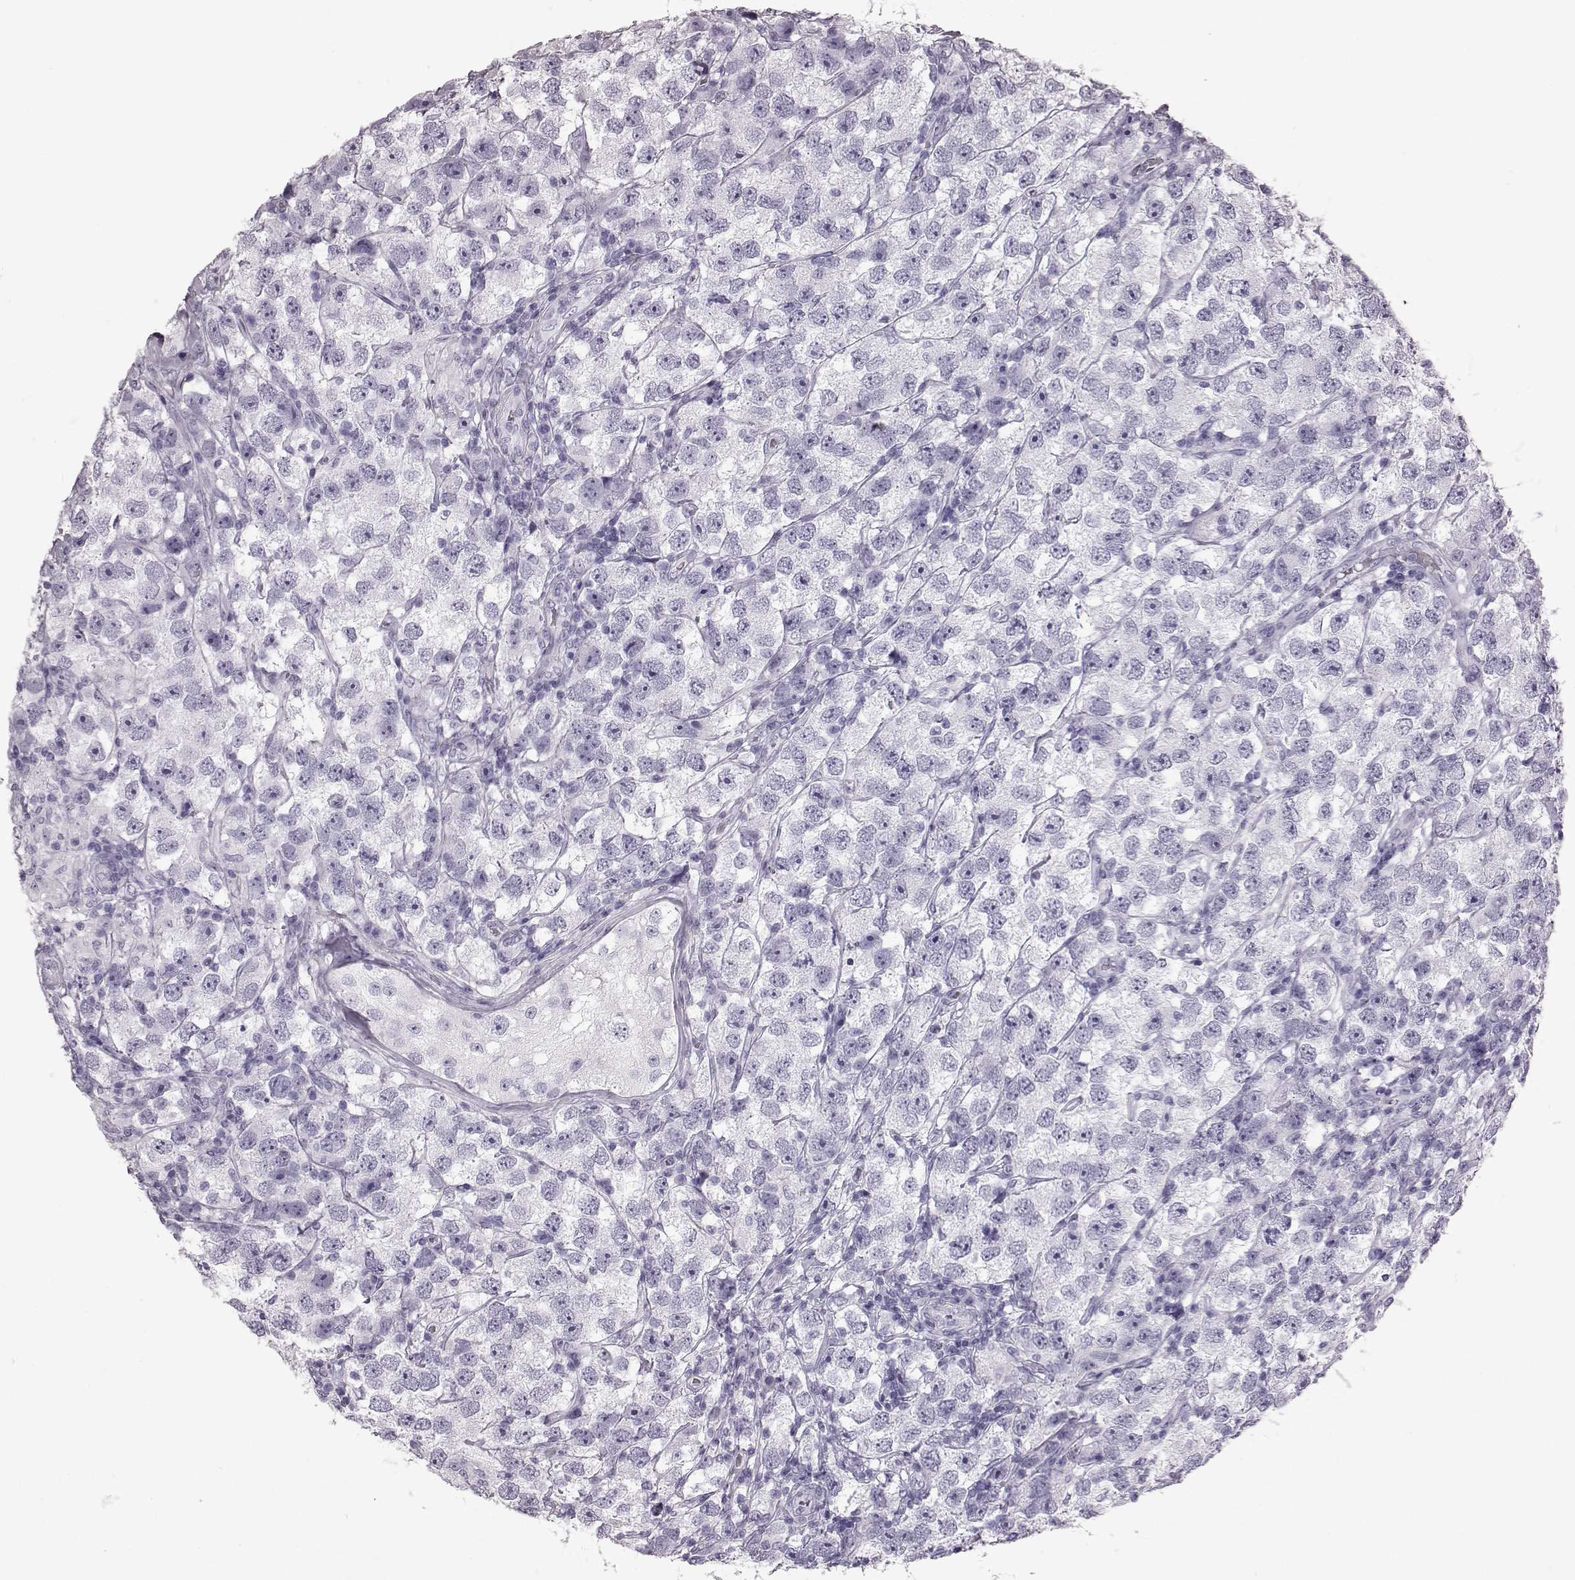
{"staining": {"intensity": "negative", "quantity": "none", "location": "none"}, "tissue": "testis cancer", "cell_type": "Tumor cells", "image_type": "cancer", "snomed": [{"axis": "morphology", "description": "Seminoma, NOS"}, {"axis": "topography", "description": "Testis"}], "caption": "Tumor cells show no significant staining in testis cancer (seminoma).", "gene": "TCHHL1", "patient": {"sex": "male", "age": 26}}